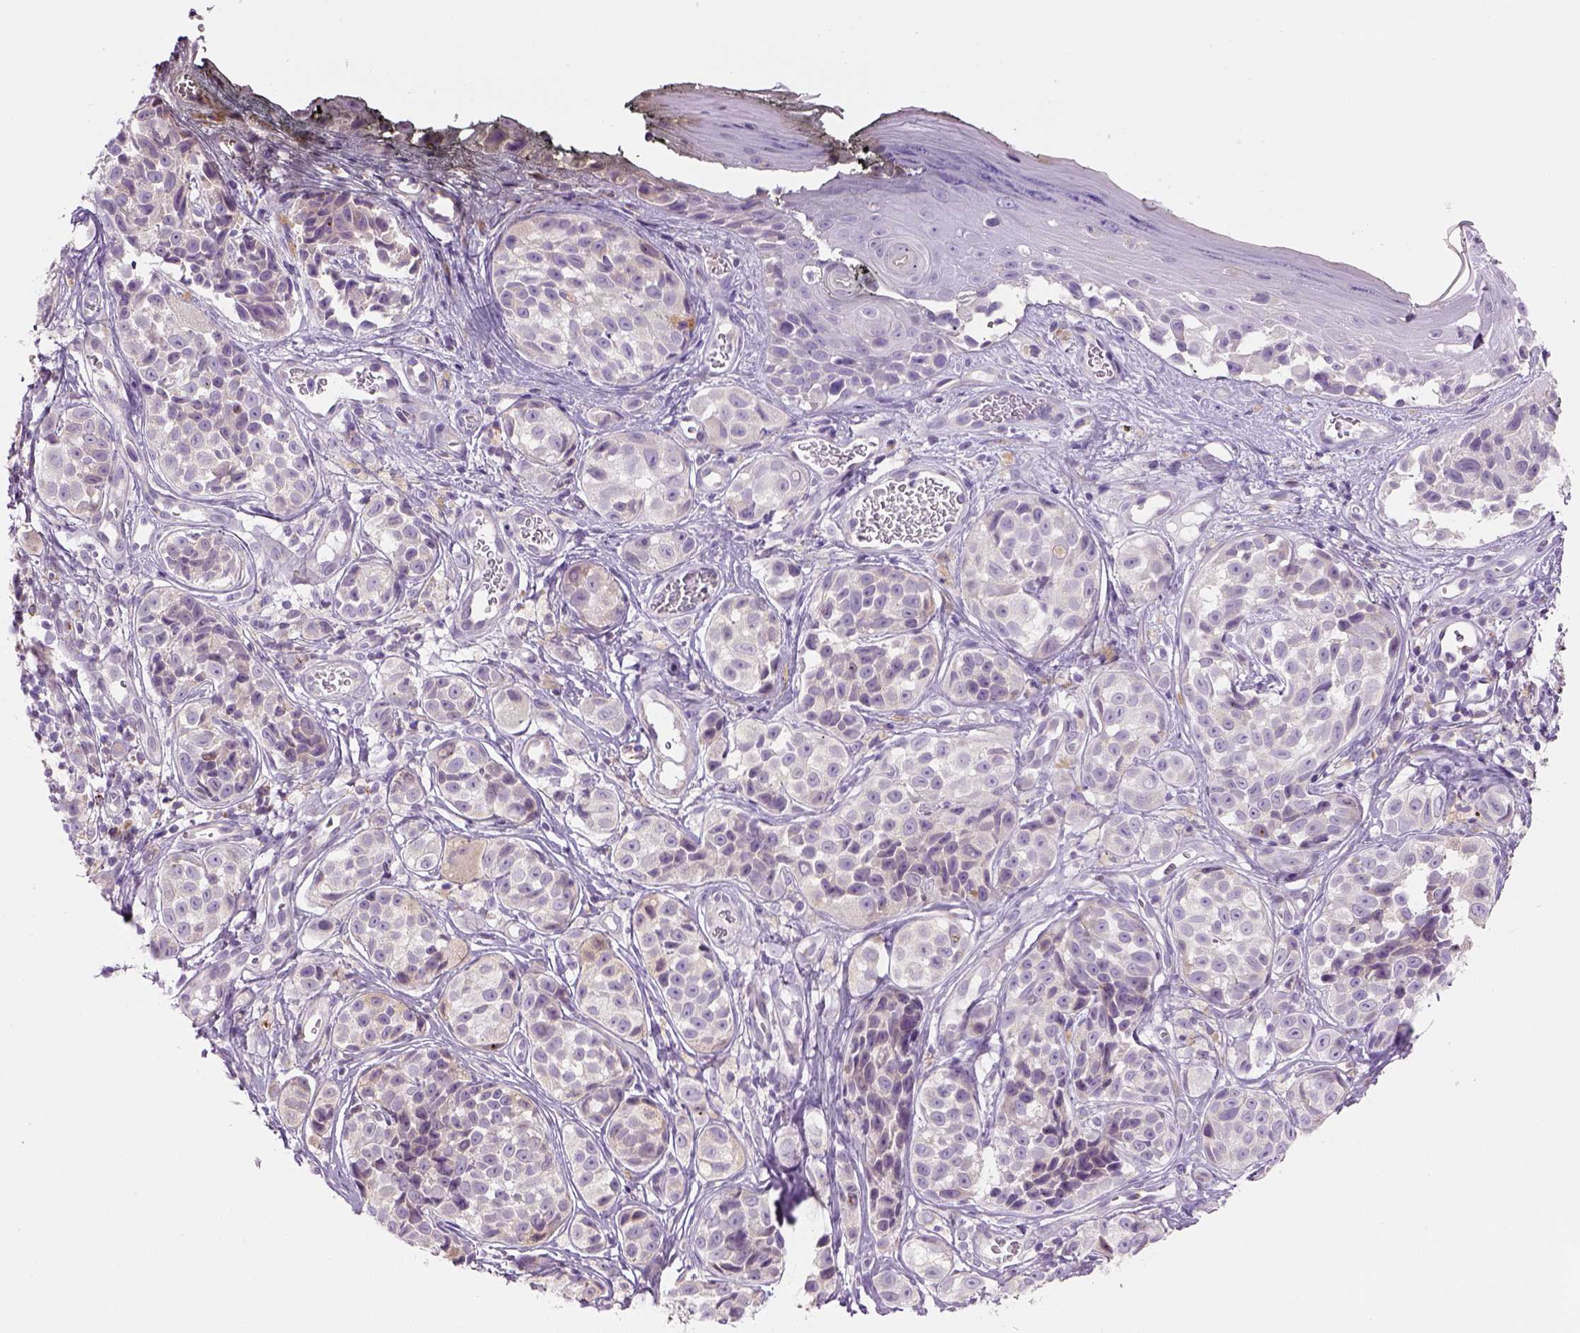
{"staining": {"intensity": "negative", "quantity": "none", "location": "none"}, "tissue": "melanoma", "cell_type": "Tumor cells", "image_type": "cancer", "snomed": [{"axis": "morphology", "description": "Malignant melanoma, NOS"}, {"axis": "topography", "description": "Skin"}], "caption": "This is a histopathology image of immunohistochemistry staining of melanoma, which shows no positivity in tumor cells.", "gene": "IFT52", "patient": {"sex": "male", "age": 48}}